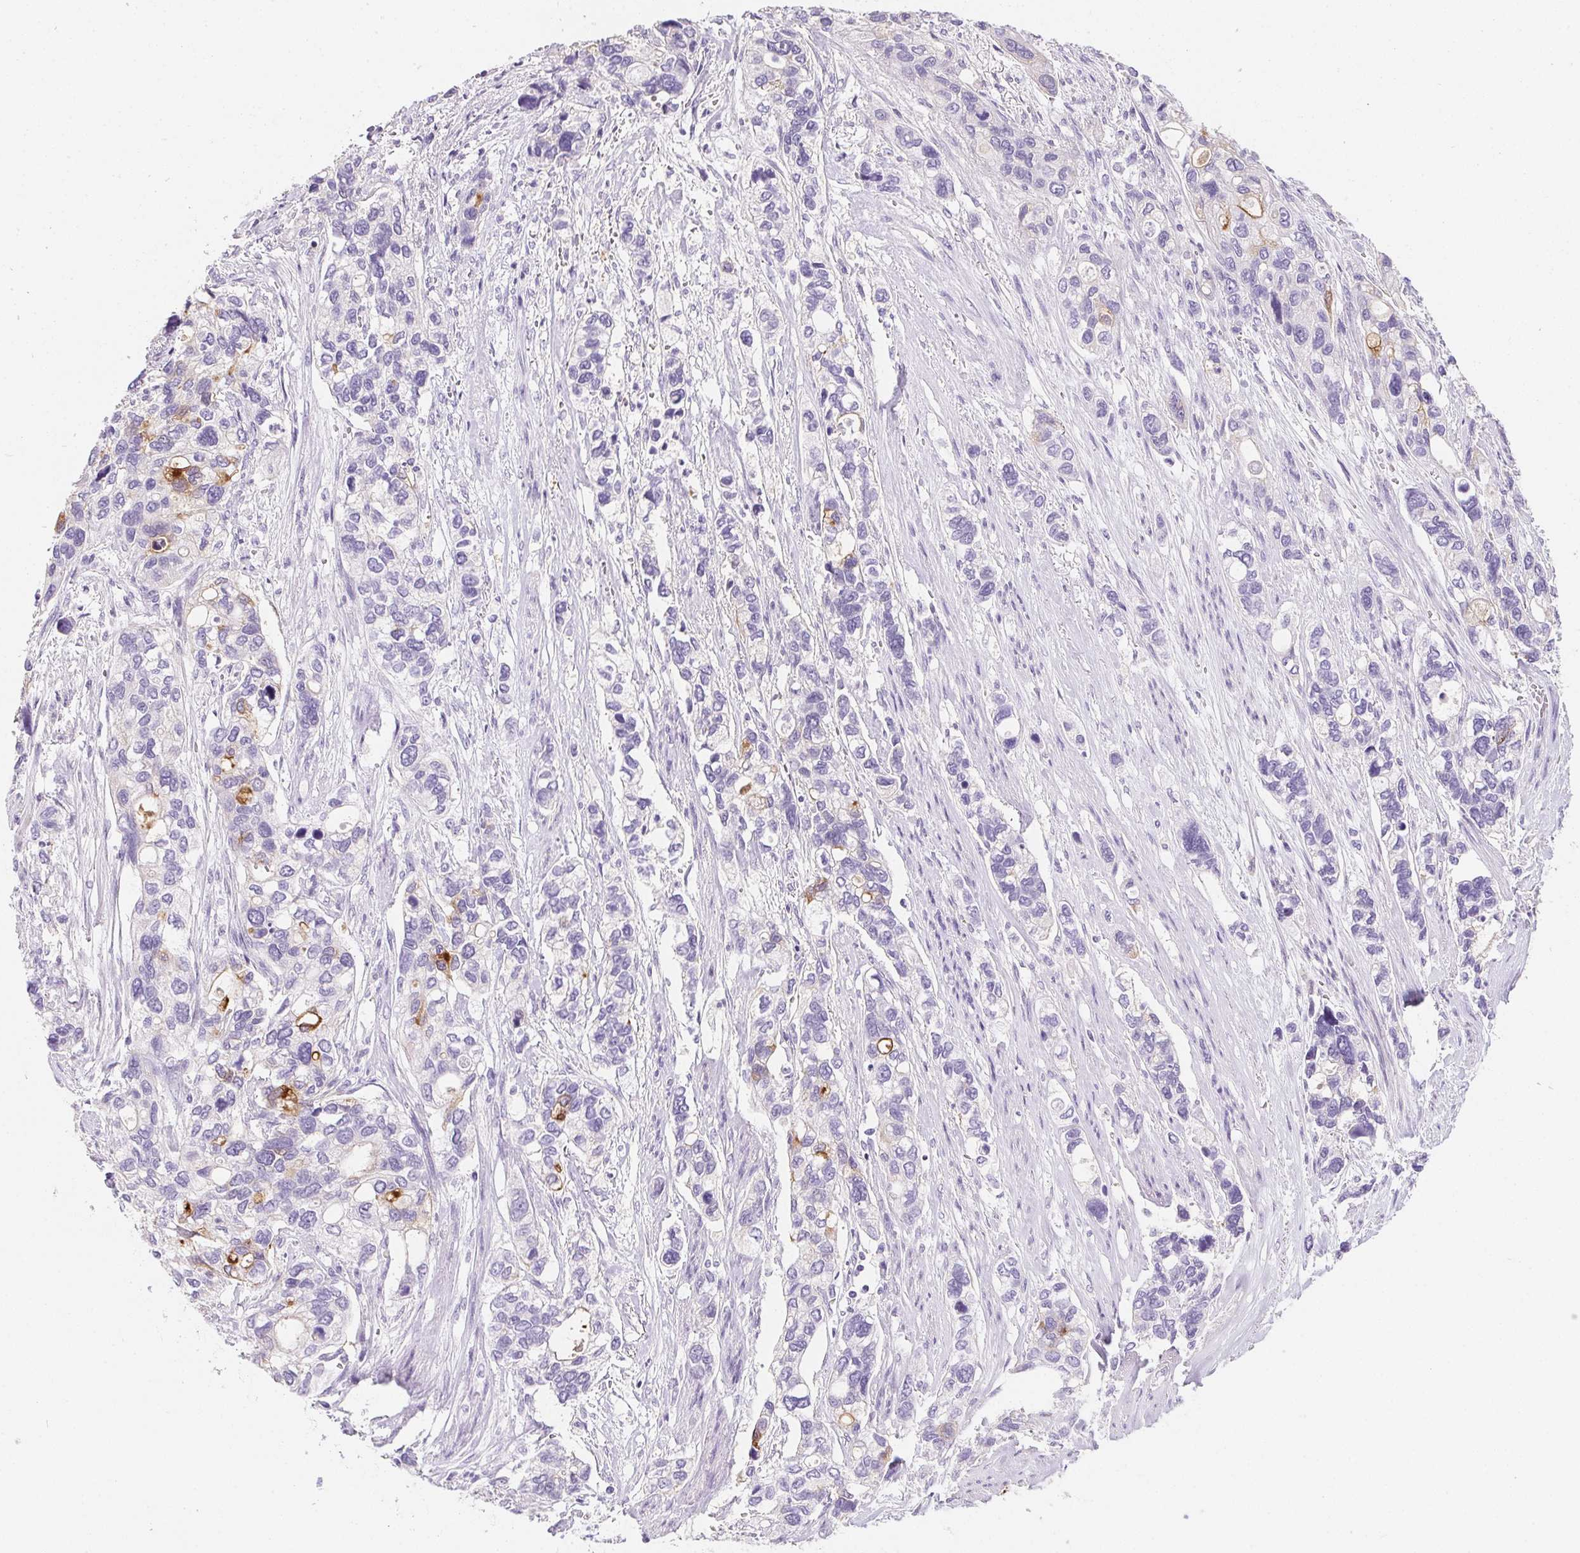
{"staining": {"intensity": "moderate", "quantity": "<25%", "location": "cytoplasmic/membranous"}, "tissue": "stomach cancer", "cell_type": "Tumor cells", "image_type": "cancer", "snomed": [{"axis": "morphology", "description": "Adenocarcinoma, NOS"}, {"axis": "topography", "description": "Stomach, upper"}], "caption": "Immunohistochemistry (IHC) micrograph of neoplastic tissue: stomach adenocarcinoma stained using immunohistochemistry (IHC) reveals low levels of moderate protein expression localized specifically in the cytoplasmic/membranous of tumor cells, appearing as a cytoplasmic/membranous brown color.", "gene": "AQP5", "patient": {"sex": "female", "age": 81}}